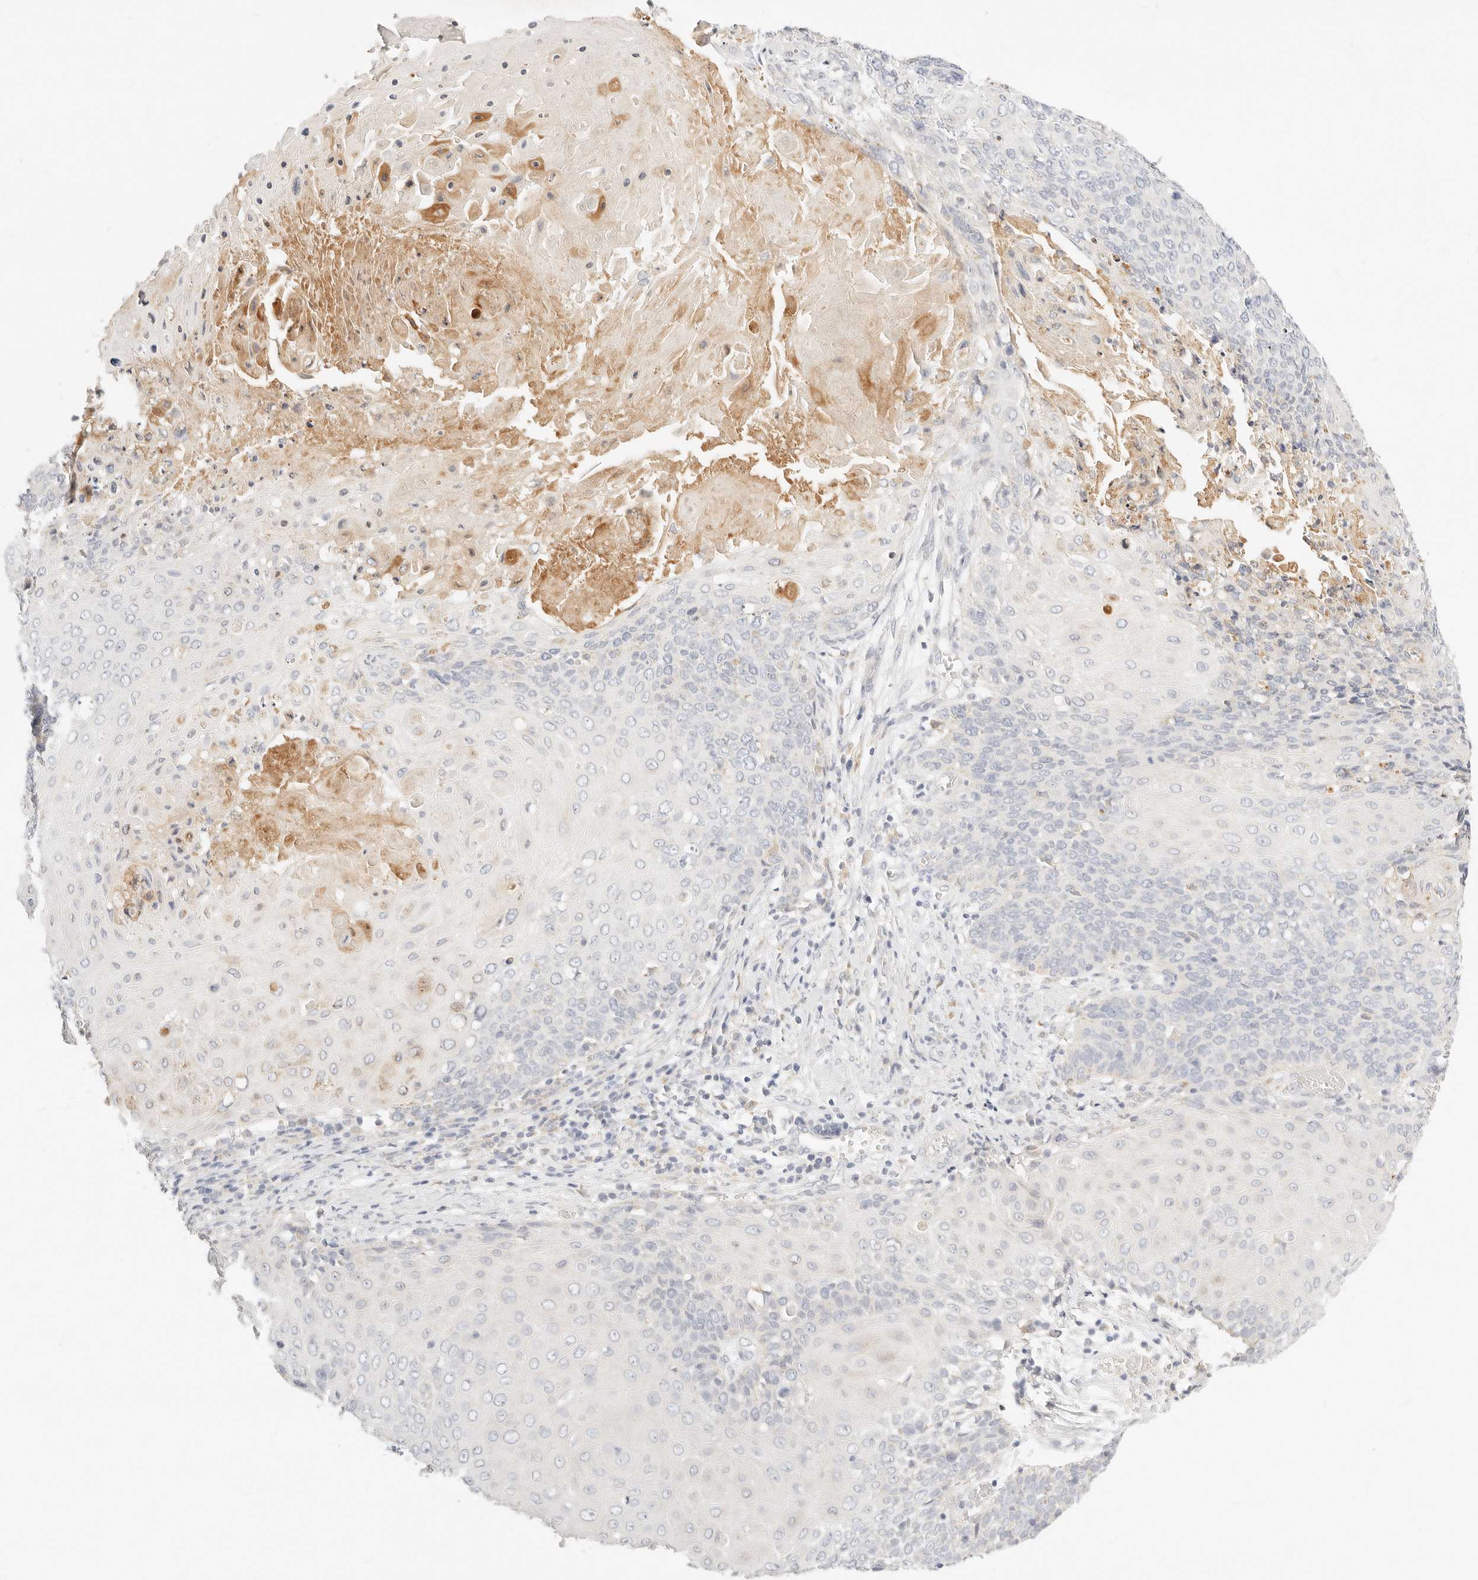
{"staining": {"intensity": "negative", "quantity": "none", "location": "none"}, "tissue": "cervical cancer", "cell_type": "Tumor cells", "image_type": "cancer", "snomed": [{"axis": "morphology", "description": "Squamous cell carcinoma, NOS"}, {"axis": "topography", "description": "Cervix"}], "caption": "The immunohistochemistry histopathology image has no significant expression in tumor cells of cervical cancer (squamous cell carcinoma) tissue. The staining was performed using DAB to visualize the protein expression in brown, while the nuclei were stained in blue with hematoxylin (Magnification: 20x).", "gene": "ACOX1", "patient": {"sex": "female", "age": 39}}